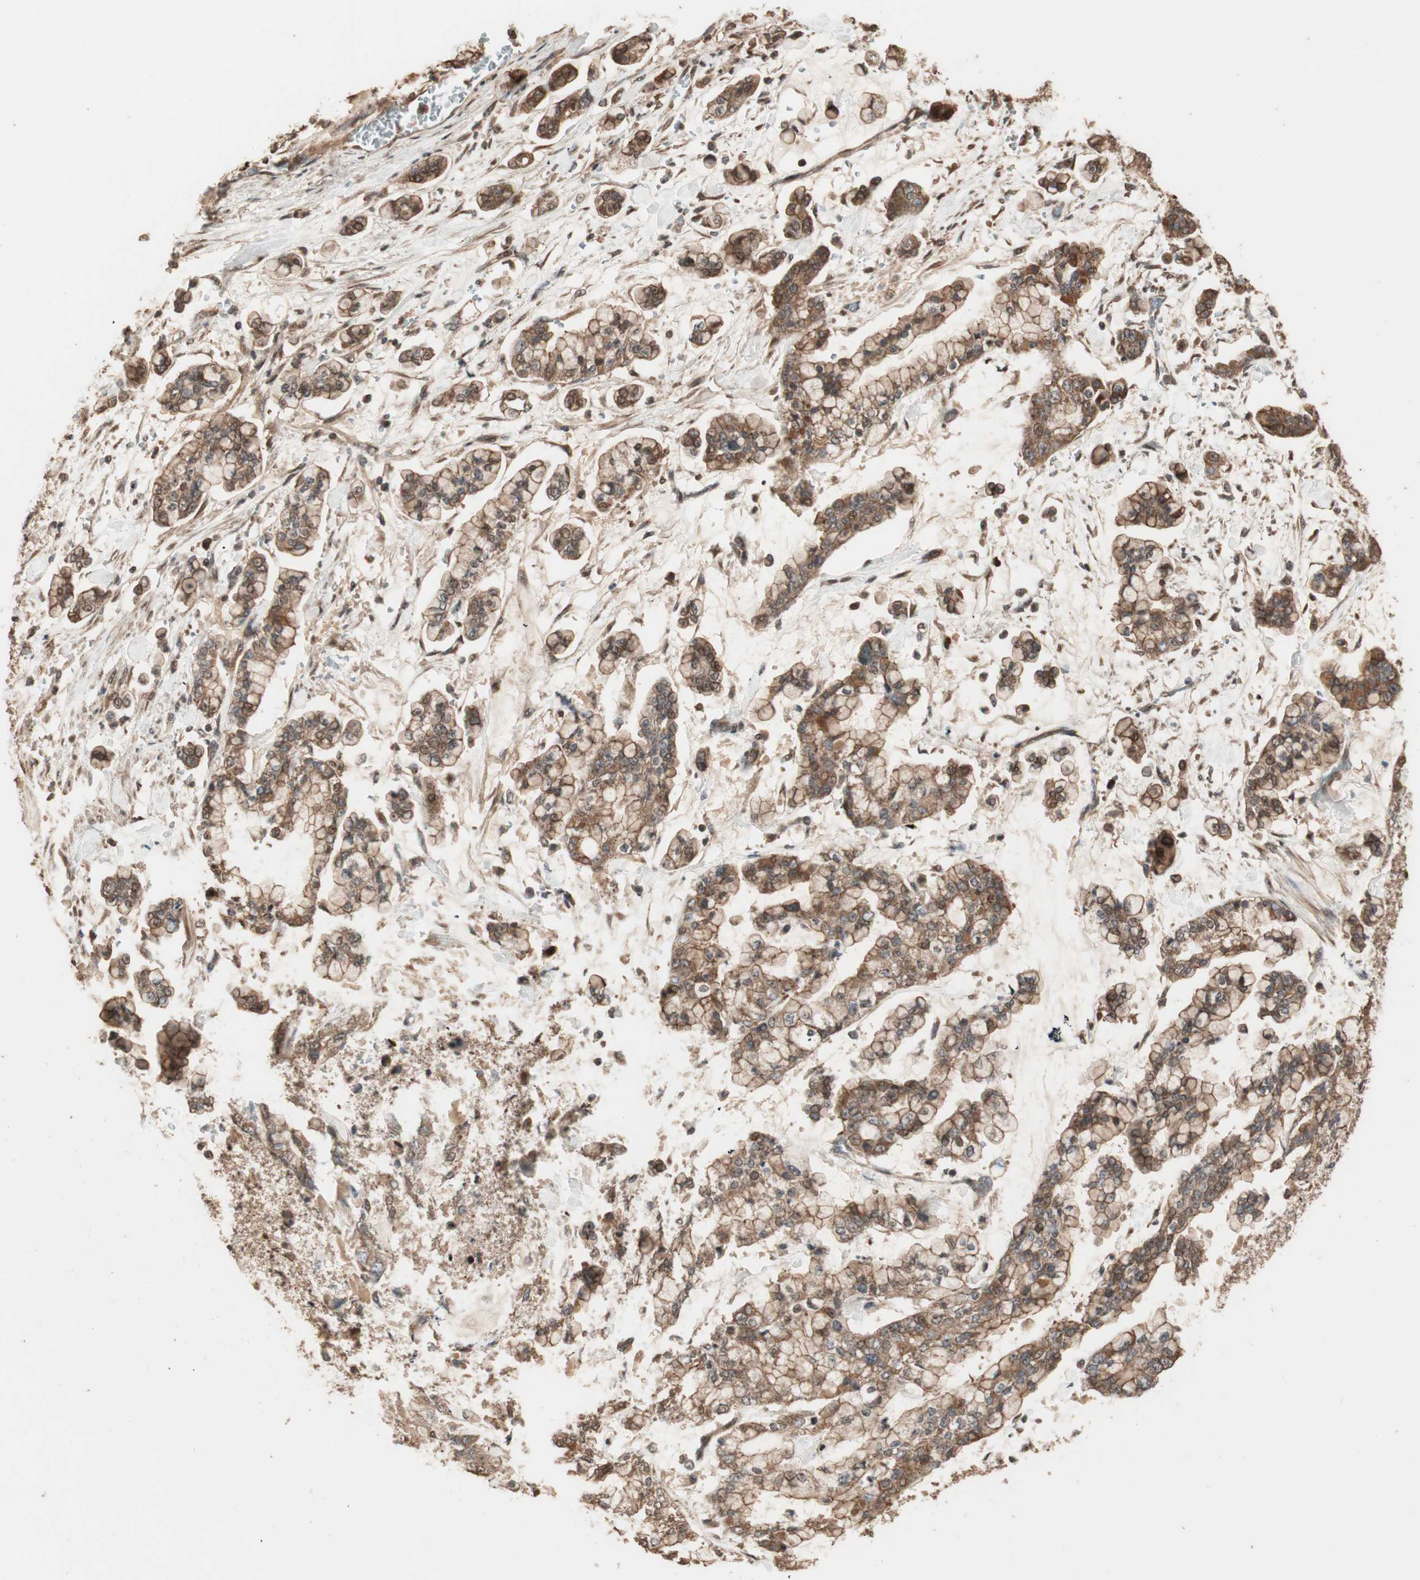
{"staining": {"intensity": "moderate", "quantity": ">75%", "location": "cytoplasmic/membranous,nuclear"}, "tissue": "stomach cancer", "cell_type": "Tumor cells", "image_type": "cancer", "snomed": [{"axis": "morphology", "description": "Normal tissue, NOS"}, {"axis": "morphology", "description": "Adenocarcinoma, NOS"}, {"axis": "topography", "description": "Stomach, upper"}, {"axis": "topography", "description": "Stomach"}], "caption": "Immunohistochemical staining of human stomach cancer demonstrates moderate cytoplasmic/membranous and nuclear protein expression in about >75% of tumor cells.", "gene": "USP20", "patient": {"sex": "male", "age": 76}}